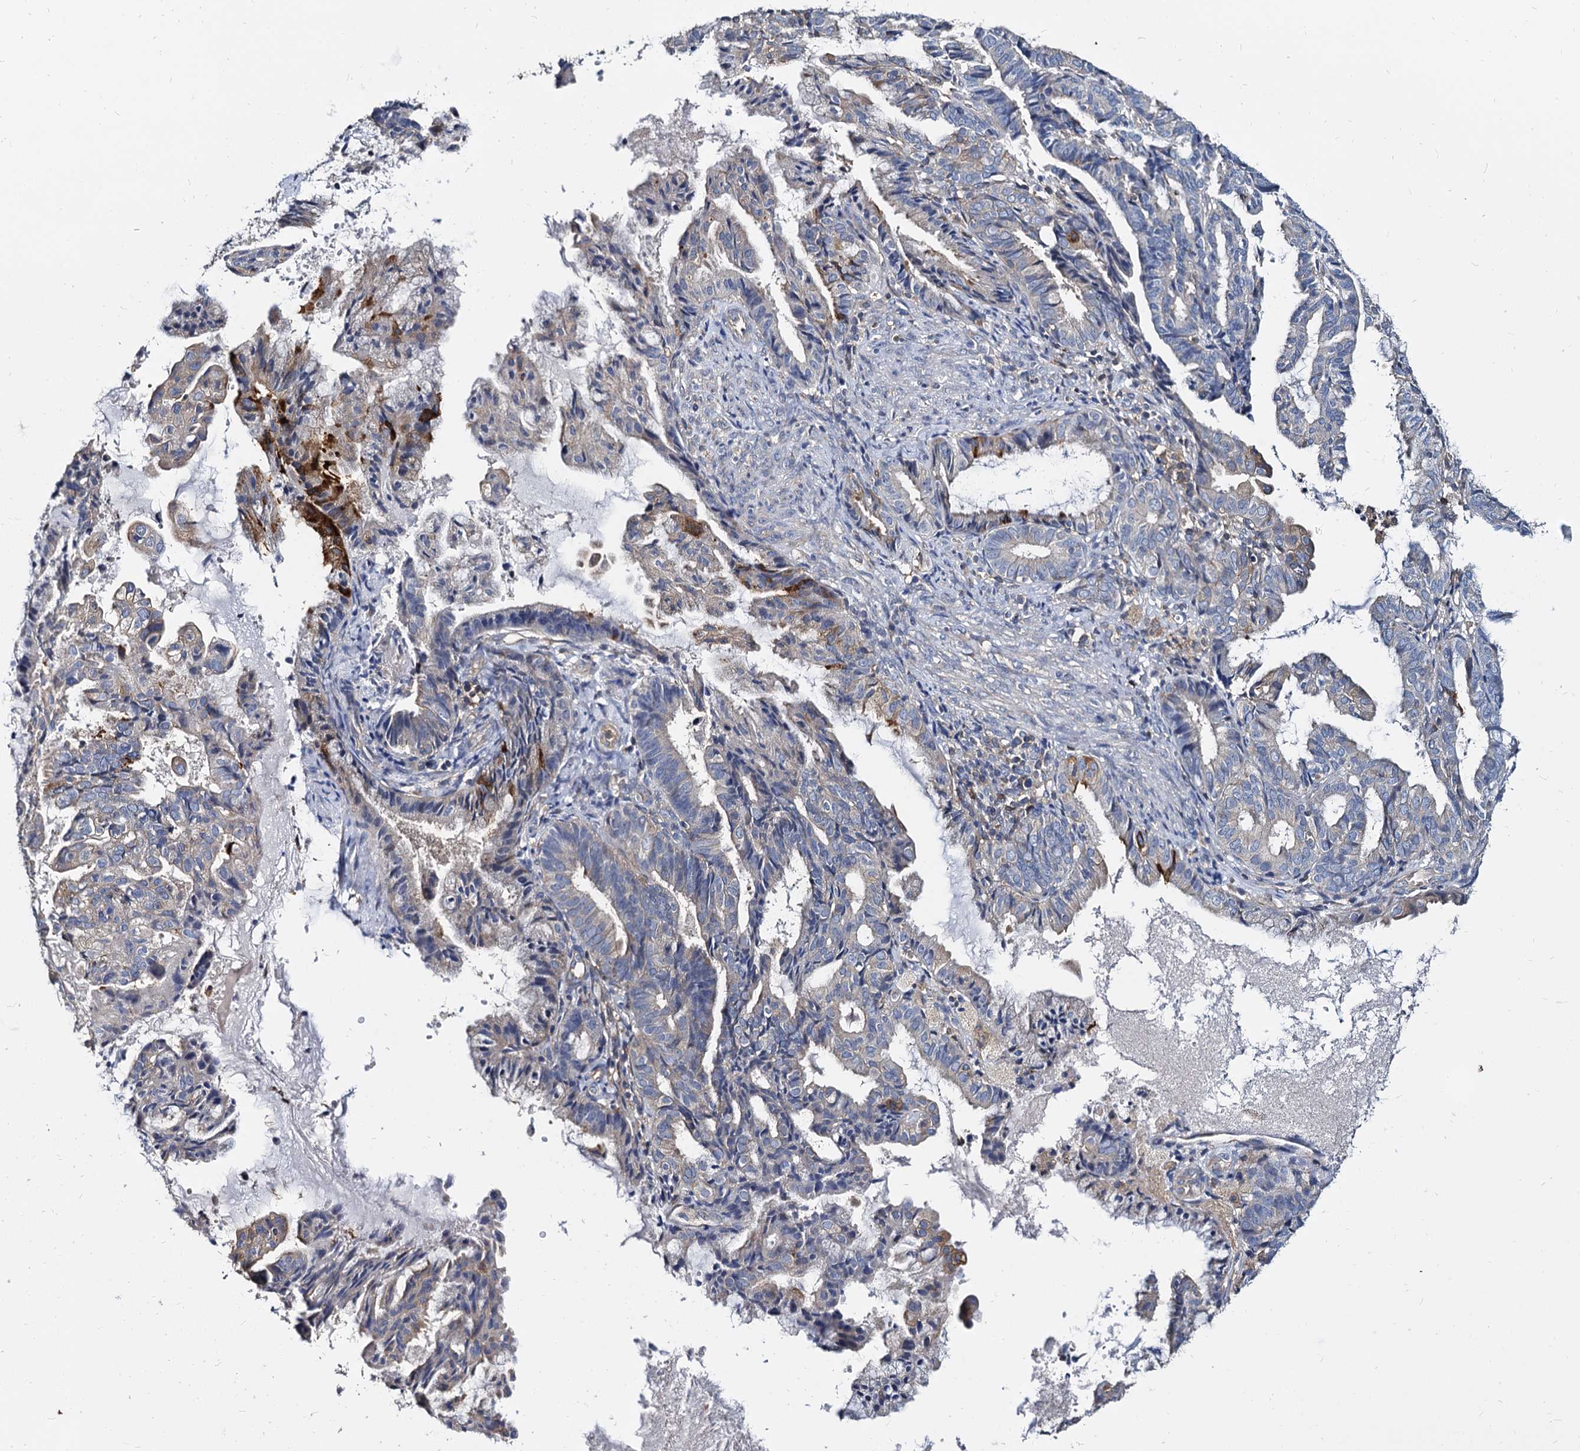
{"staining": {"intensity": "moderate", "quantity": "<25%", "location": "cytoplasmic/membranous"}, "tissue": "endometrial cancer", "cell_type": "Tumor cells", "image_type": "cancer", "snomed": [{"axis": "morphology", "description": "Adenocarcinoma, NOS"}, {"axis": "topography", "description": "Endometrium"}], "caption": "Protein positivity by immunohistochemistry (IHC) demonstrates moderate cytoplasmic/membranous expression in about <25% of tumor cells in adenocarcinoma (endometrial). The protein of interest is shown in brown color, while the nuclei are stained blue.", "gene": "ANKRD13A", "patient": {"sex": "female", "age": 86}}